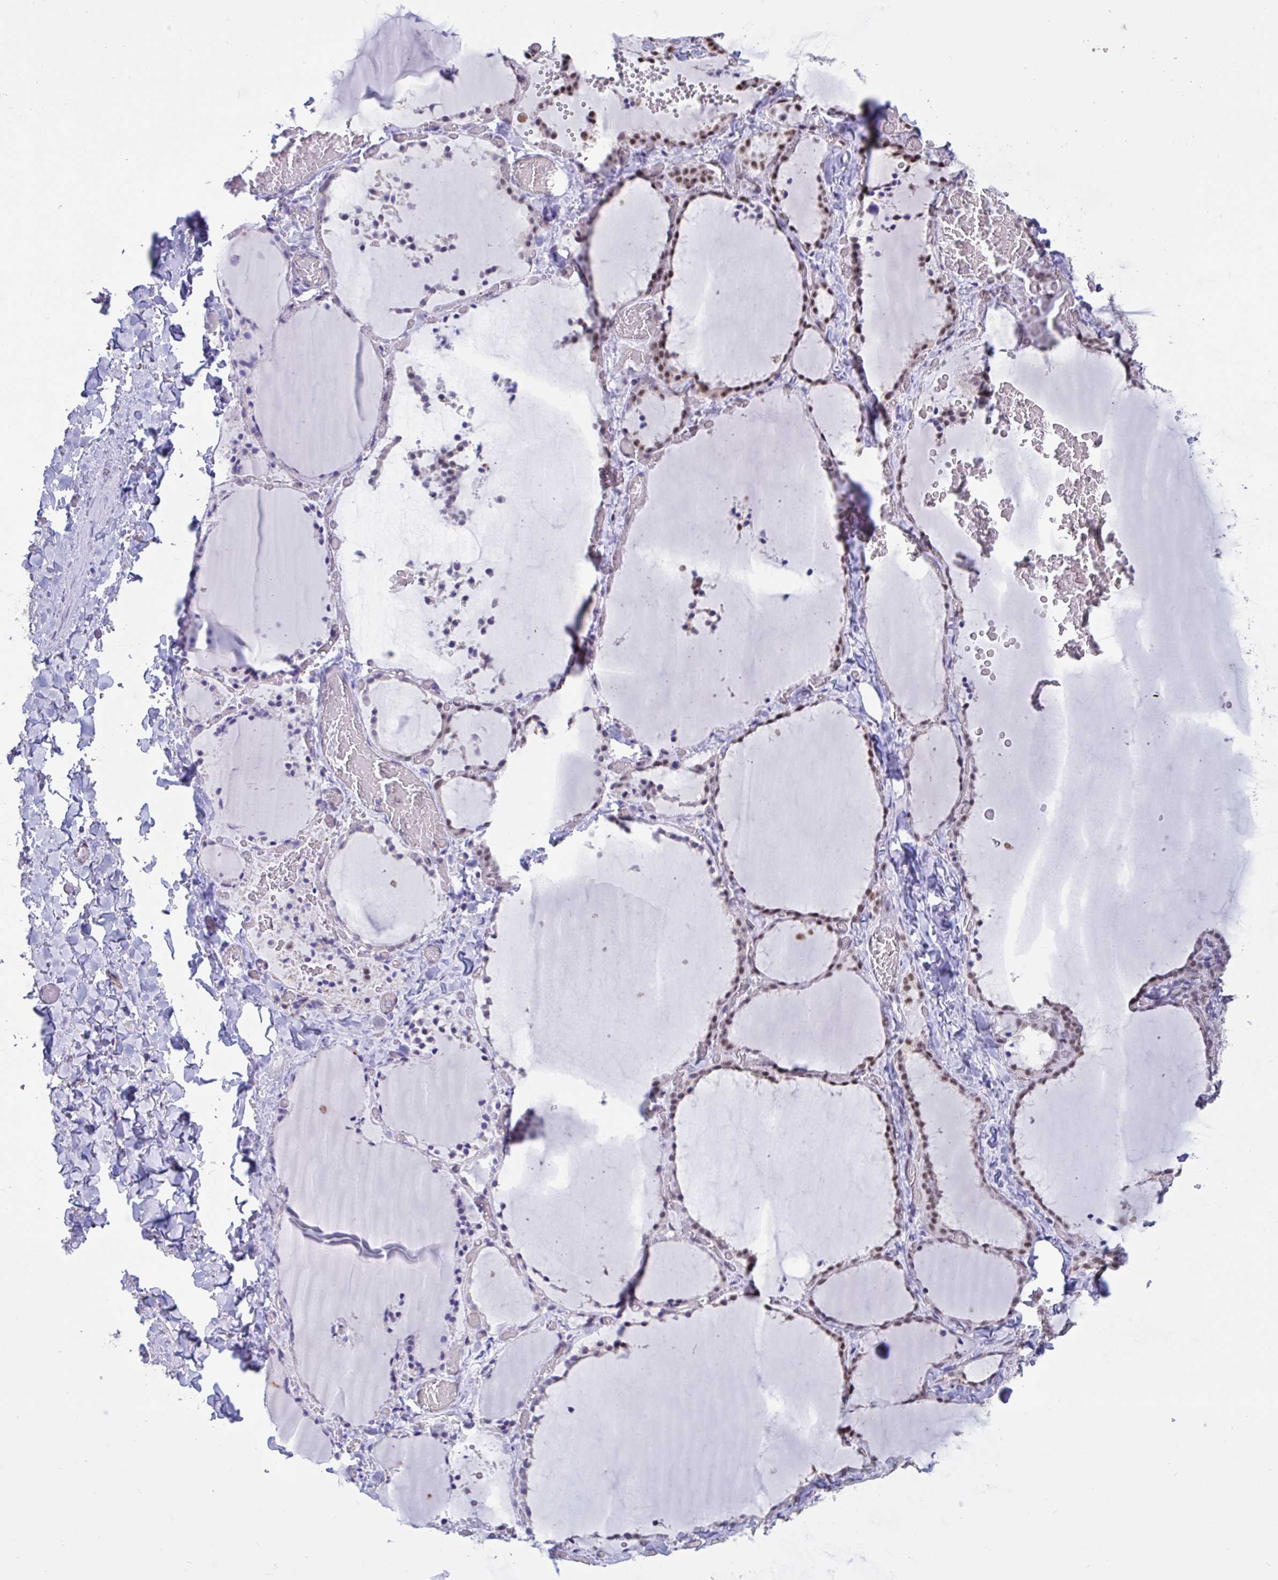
{"staining": {"intensity": "negative", "quantity": "none", "location": "none"}, "tissue": "thyroid gland", "cell_type": "Glandular cells", "image_type": "normal", "snomed": [{"axis": "morphology", "description": "Normal tissue, NOS"}, {"axis": "topography", "description": "Thyroid gland"}], "caption": "Histopathology image shows no protein positivity in glandular cells of normal thyroid gland. (DAB immunohistochemistry with hematoxylin counter stain).", "gene": "DDX39A", "patient": {"sex": "female", "age": 22}}